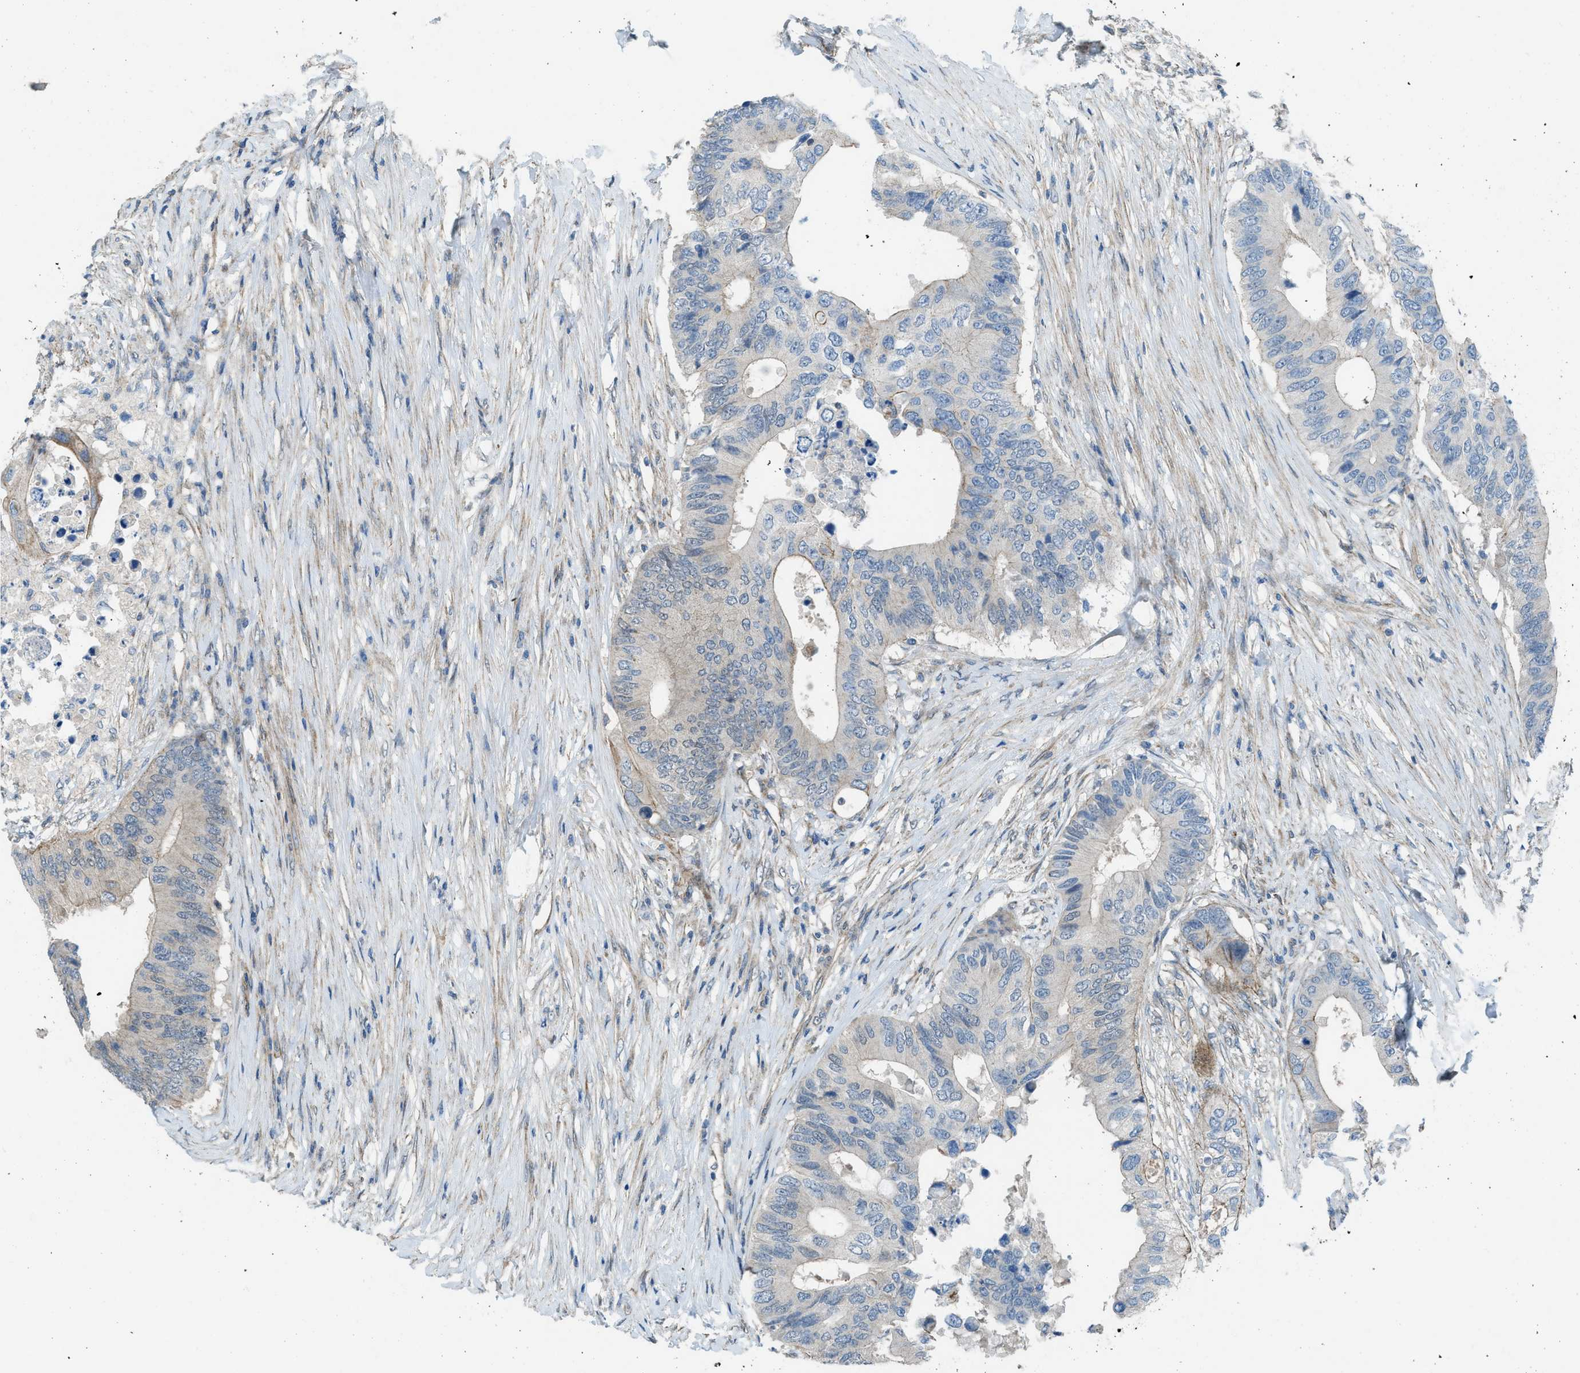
{"staining": {"intensity": "moderate", "quantity": "<25%", "location": "cytoplasmic/membranous"}, "tissue": "colorectal cancer", "cell_type": "Tumor cells", "image_type": "cancer", "snomed": [{"axis": "morphology", "description": "Adenocarcinoma, NOS"}, {"axis": "topography", "description": "Colon"}], "caption": "Immunohistochemistry micrograph of human colorectal cancer stained for a protein (brown), which displays low levels of moderate cytoplasmic/membranous staining in approximately <25% of tumor cells.", "gene": "PRKN", "patient": {"sex": "male", "age": 71}}